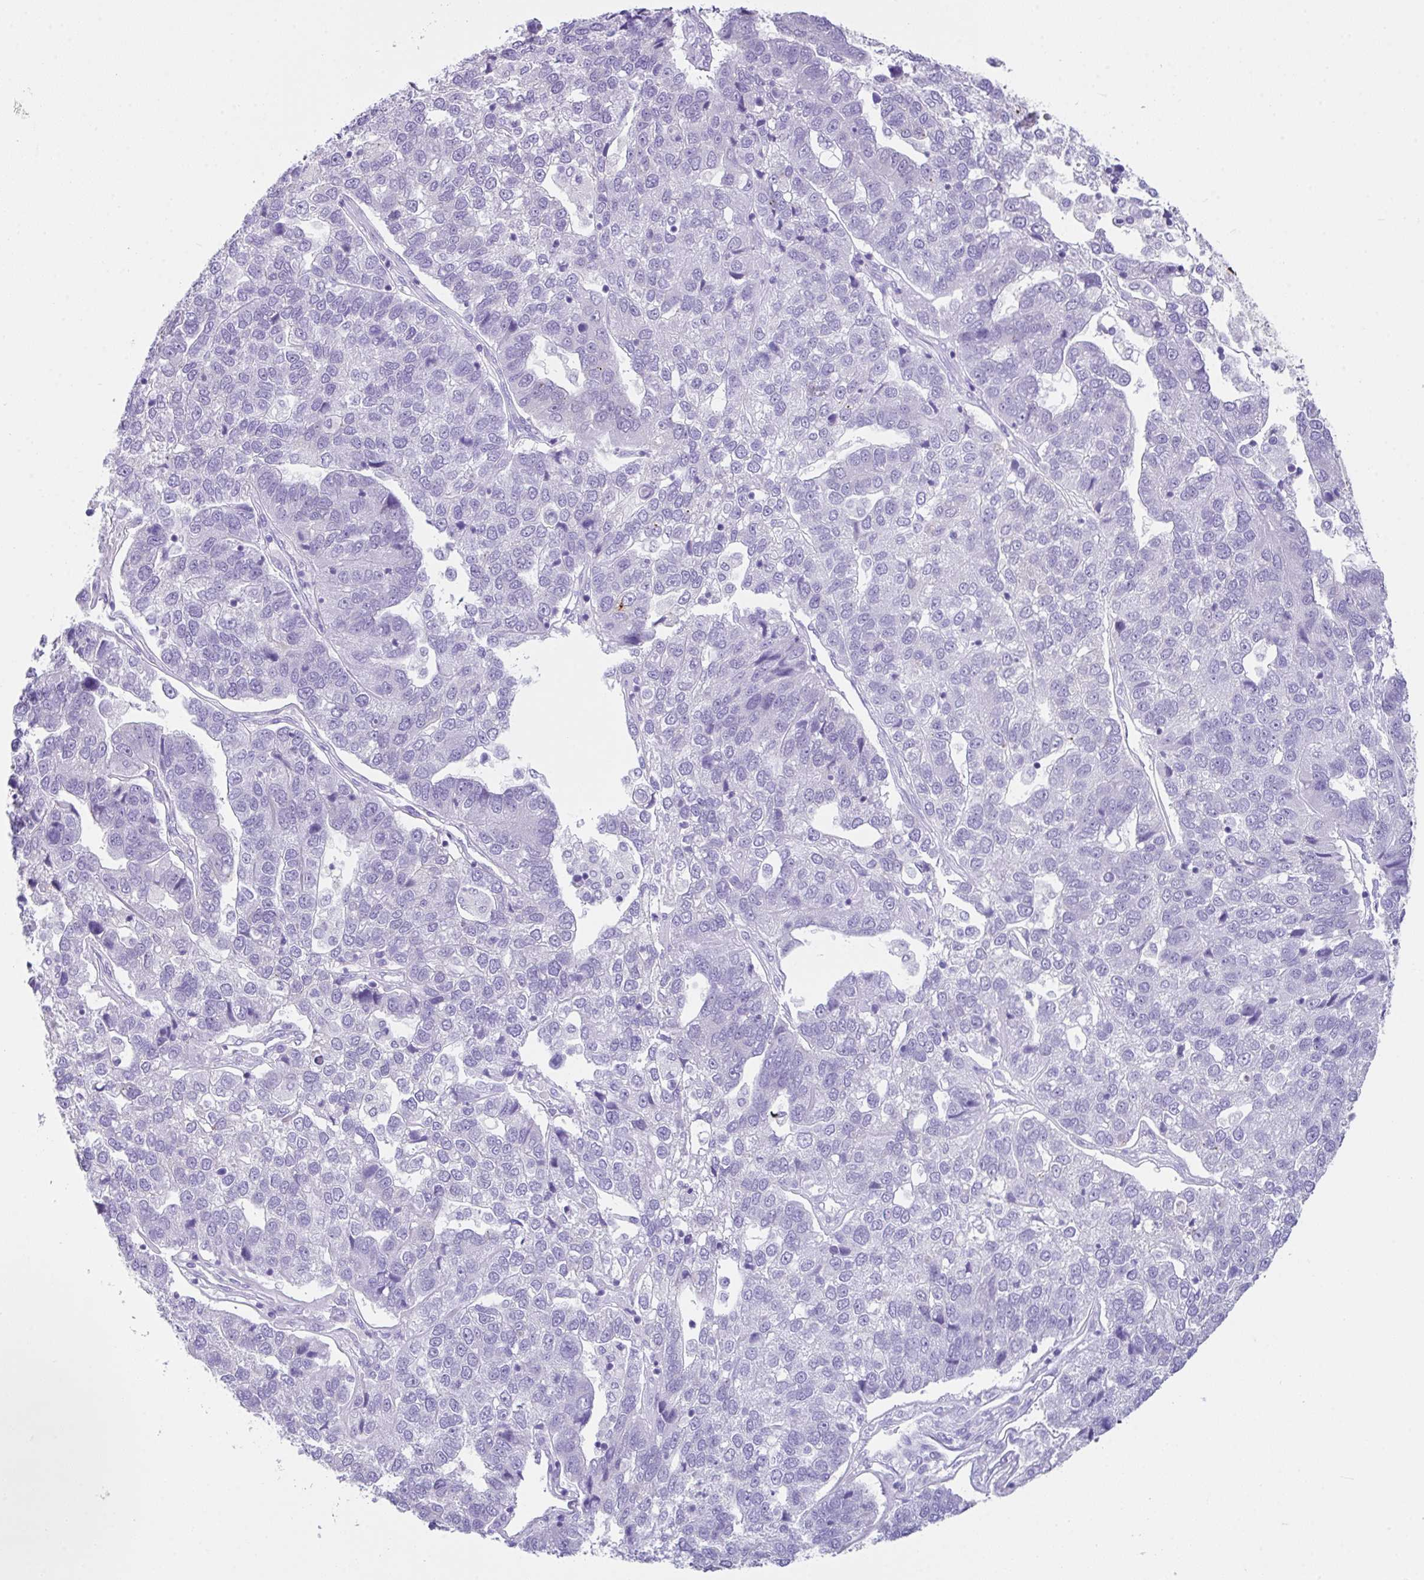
{"staining": {"intensity": "negative", "quantity": "none", "location": "none"}, "tissue": "pancreatic cancer", "cell_type": "Tumor cells", "image_type": "cancer", "snomed": [{"axis": "morphology", "description": "Adenocarcinoma, NOS"}, {"axis": "topography", "description": "Pancreas"}], "caption": "This is a image of immunohistochemistry staining of pancreatic cancer, which shows no expression in tumor cells. (Immunohistochemistry (ihc), brightfield microscopy, high magnification).", "gene": "LGALS4", "patient": {"sex": "female", "age": 61}}